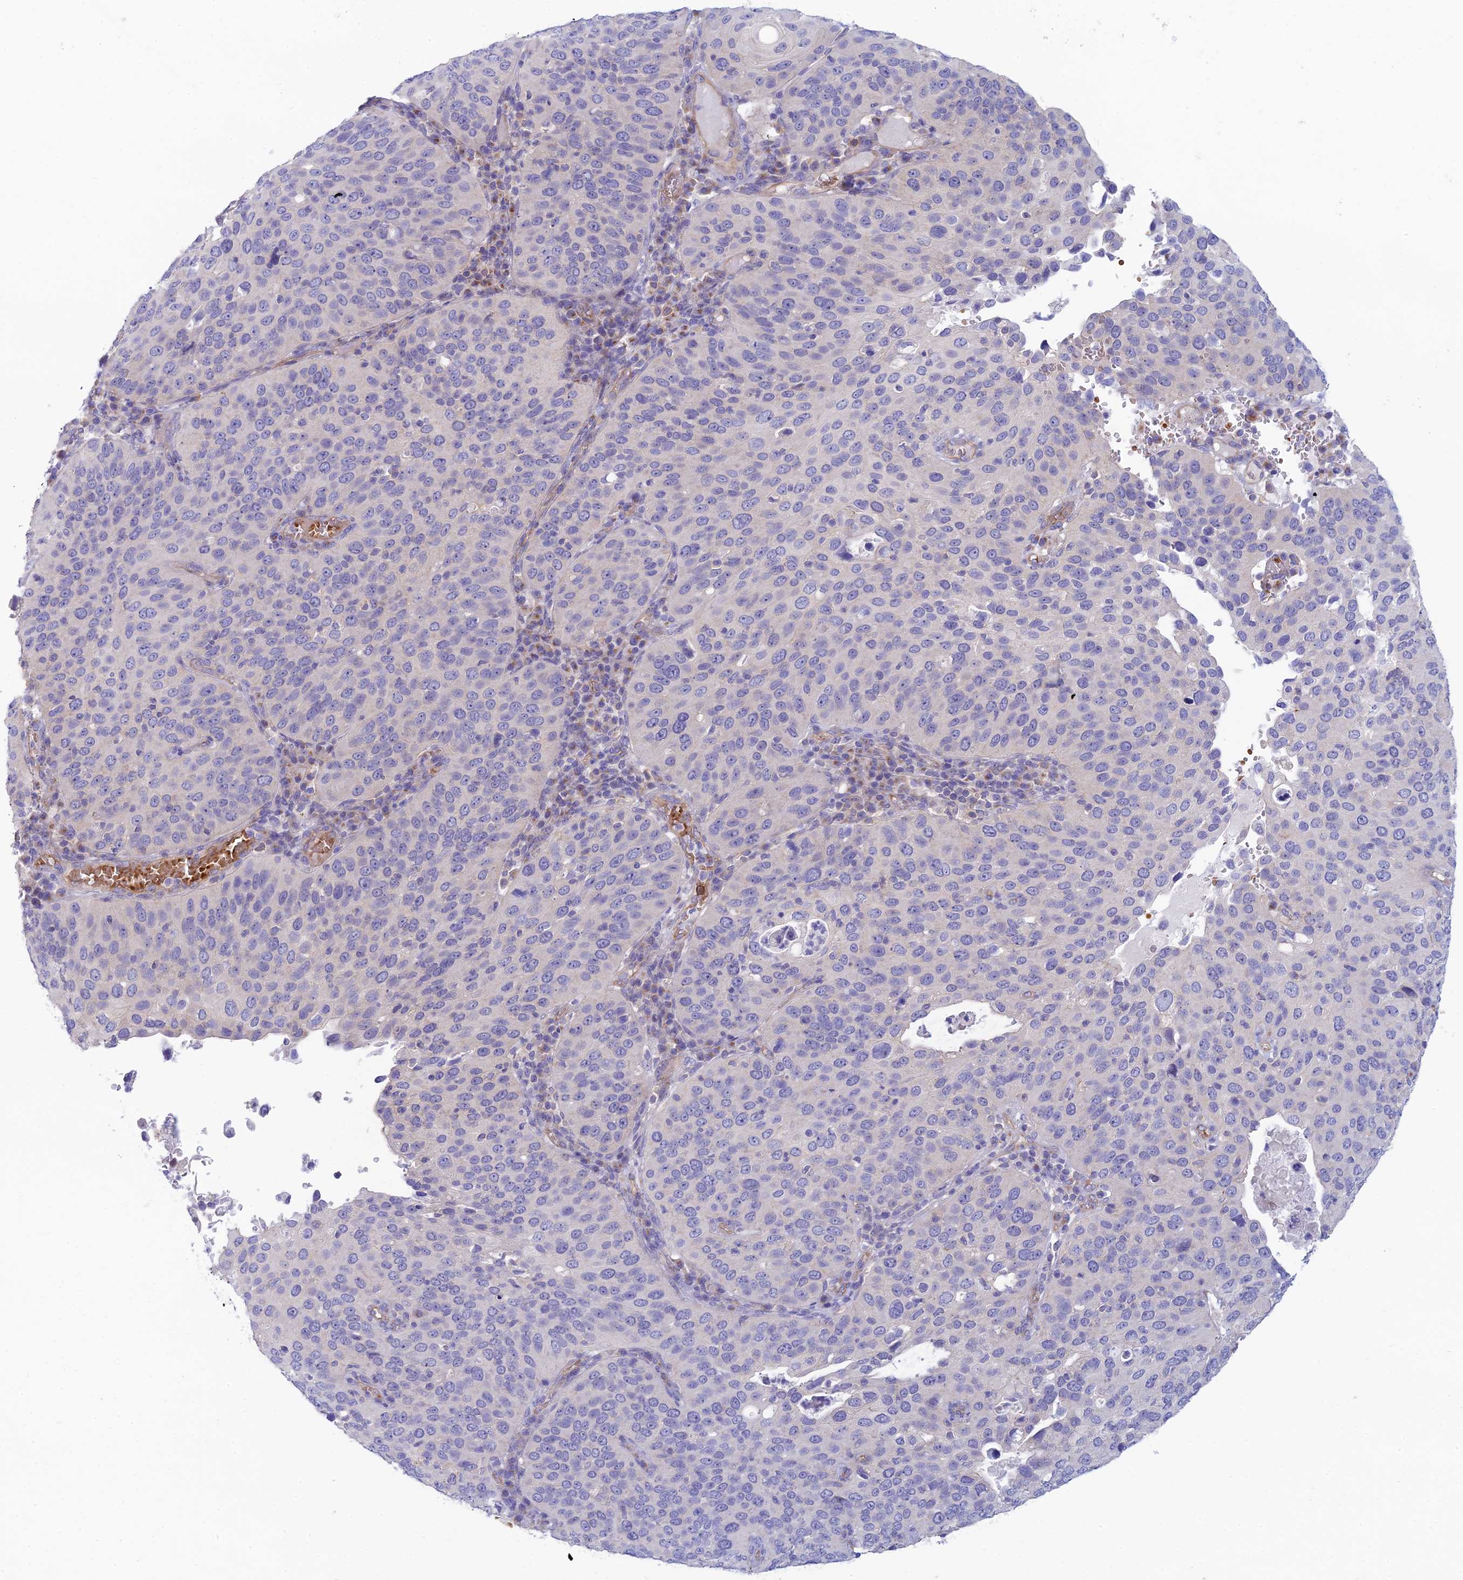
{"staining": {"intensity": "negative", "quantity": "none", "location": "none"}, "tissue": "cervical cancer", "cell_type": "Tumor cells", "image_type": "cancer", "snomed": [{"axis": "morphology", "description": "Squamous cell carcinoma, NOS"}, {"axis": "topography", "description": "Cervix"}], "caption": "IHC micrograph of cervical cancer stained for a protein (brown), which exhibits no staining in tumor cells.", "gene": "ZNF564", "patient": {"sex": "female", "age": 36}}